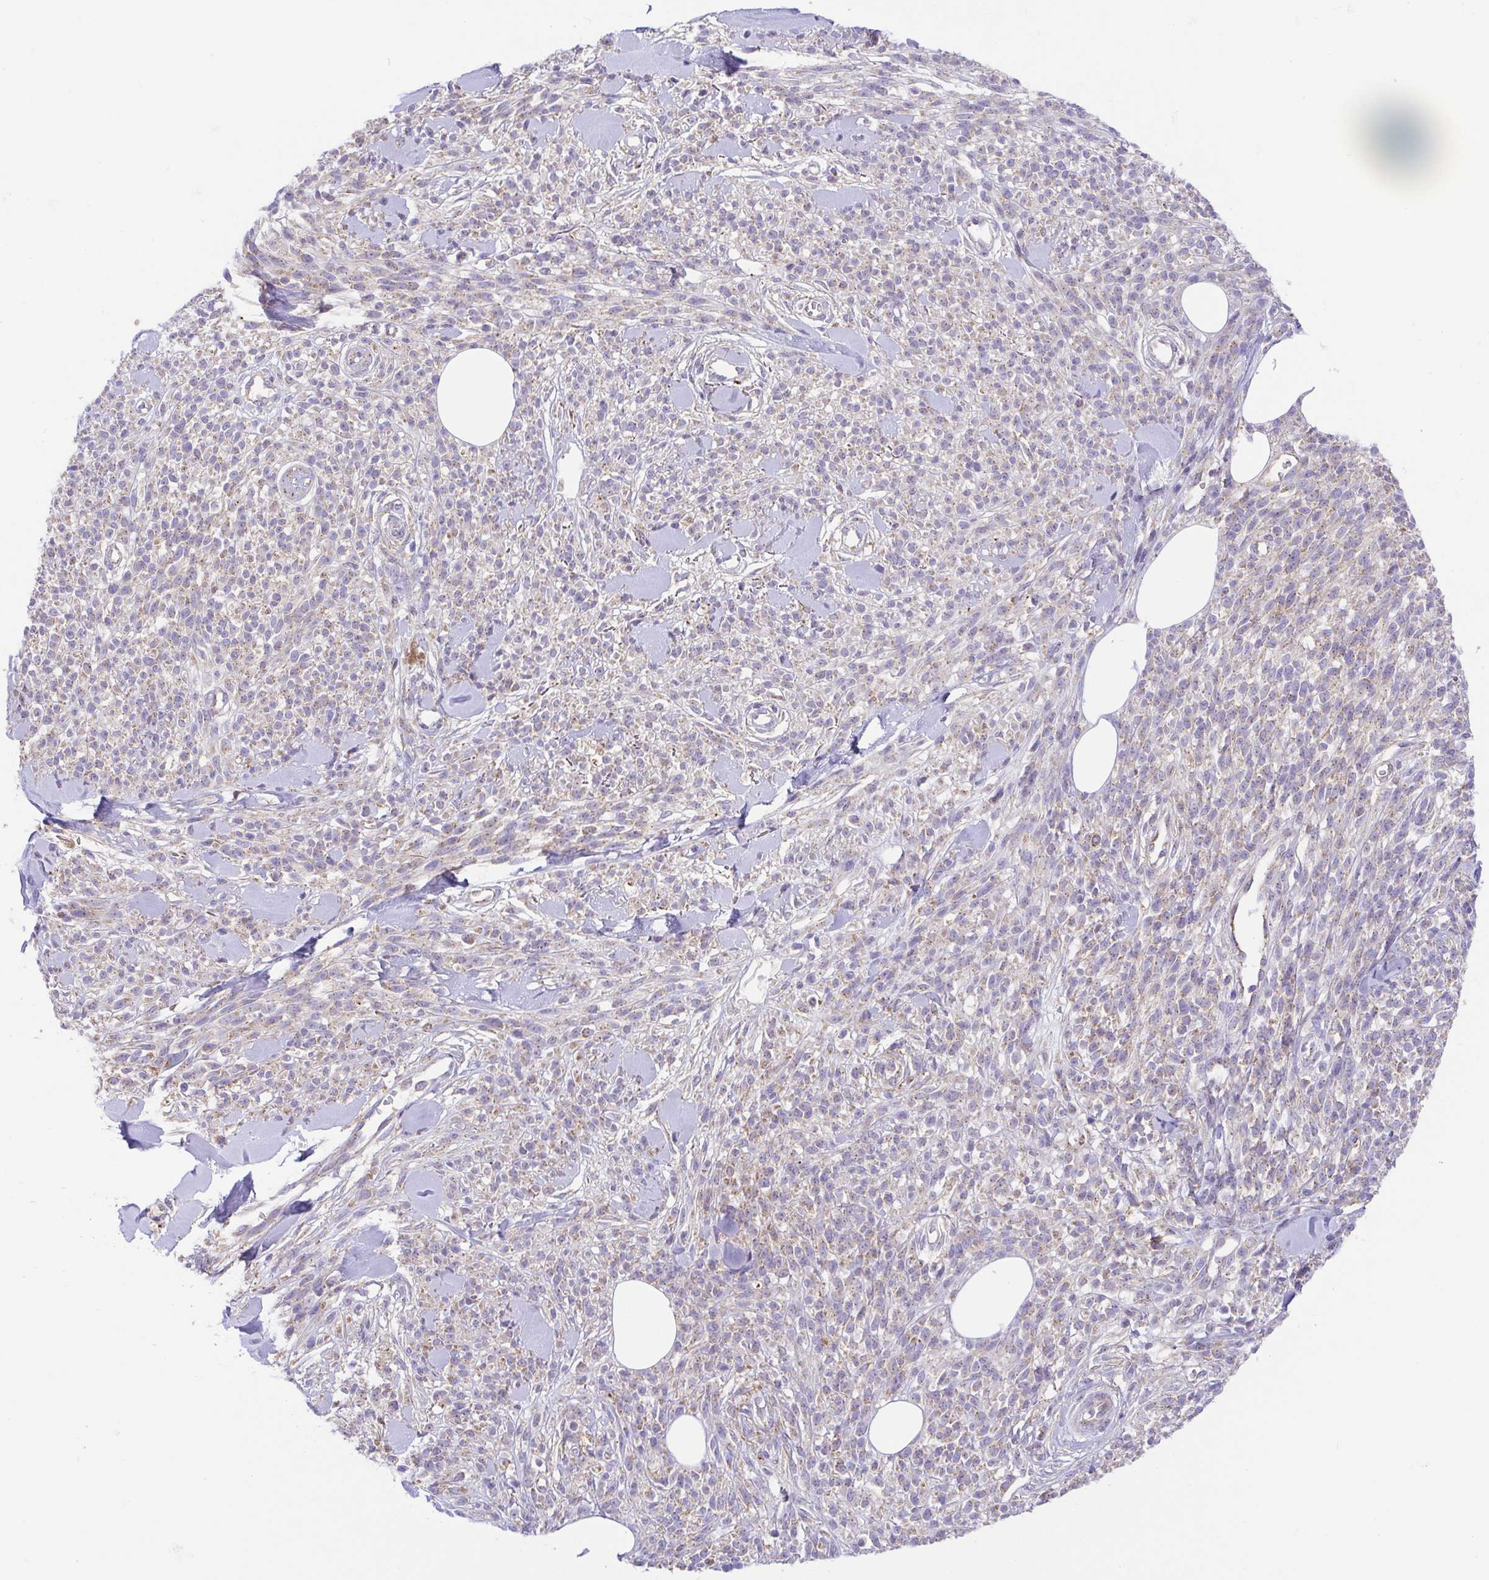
{"staining": {"intensity": "weak", "quantity": "25%-75%", "location": "cytoplasmic/membranous"}, "tissue": "melanoma", "cell_type": "Tumor cells", "image_type": "cancer", "snomed": [{"axis": "morphology", "description": "Malignant melanoma, NOS"}, {"axis": "topography", "description": "Skin"}, {"axis": "topography", "description": "Skin of trunk"}], "caption": "About 25%-75% of tumor cells in malignant melanoma display weak cytoplasmic/membranous protein staining as visualized by brown immunohistochemical staining.", "gene": "SLC13A1", "patient": {"sex": "male", "age": 74}}